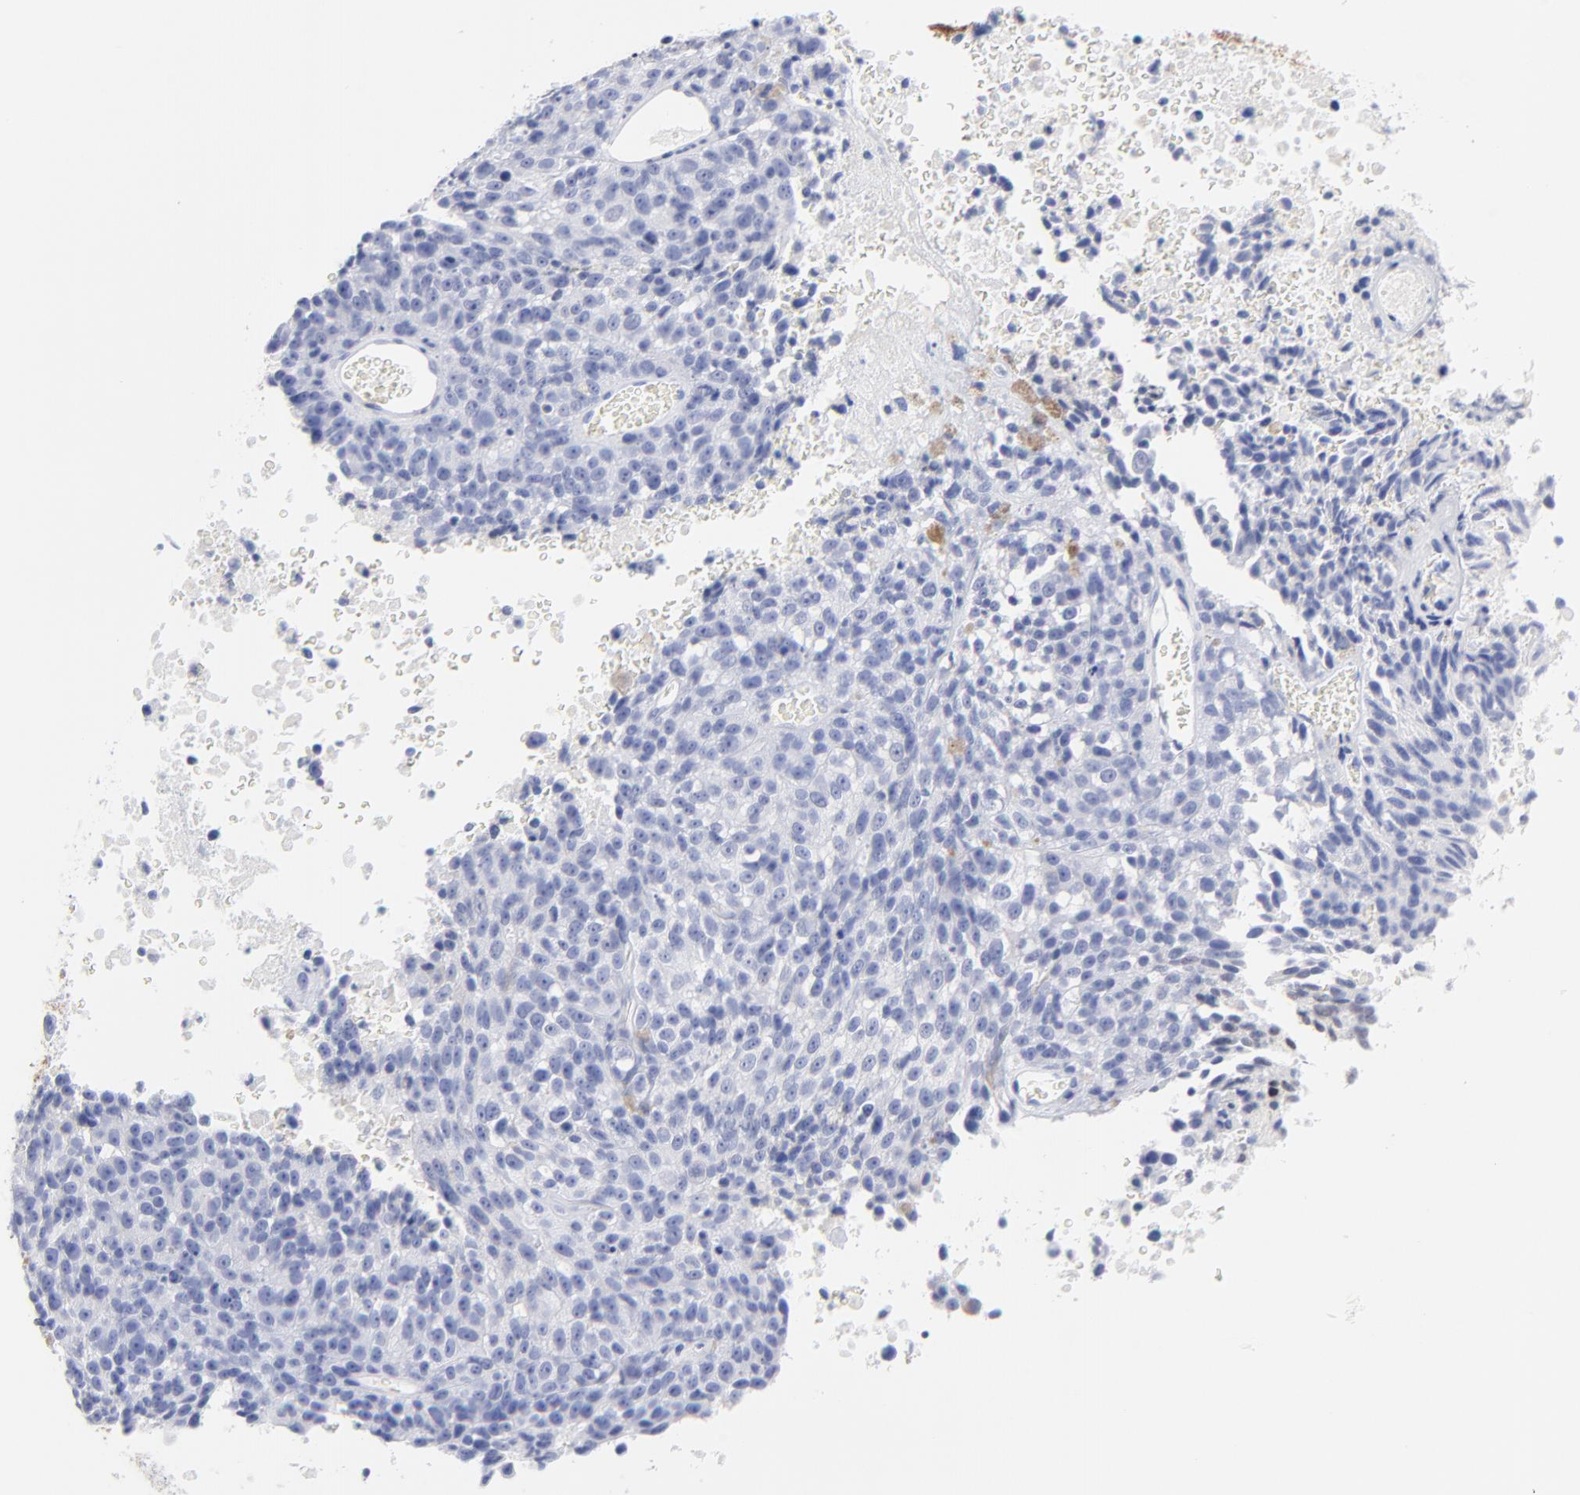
{"staining": {"intensity": "negative", "quantity": "none", "location": "none"}, "tissue": "melanoma", "cell_type": "Tumor cells", "image_type": "cancer", "snomed": [{"axis": "morphology", "description": "Malignant melanoma, Metastatic site"}, {"axis": "topography", "description": "Cerebral cortex"}], "caption": "The immunohistochemistry (IHC) micrograph has no significant expression in tumor cells of melanoma tissue.", "gene": "ACY1", "patient": {"sex": "female", "age": 52}}